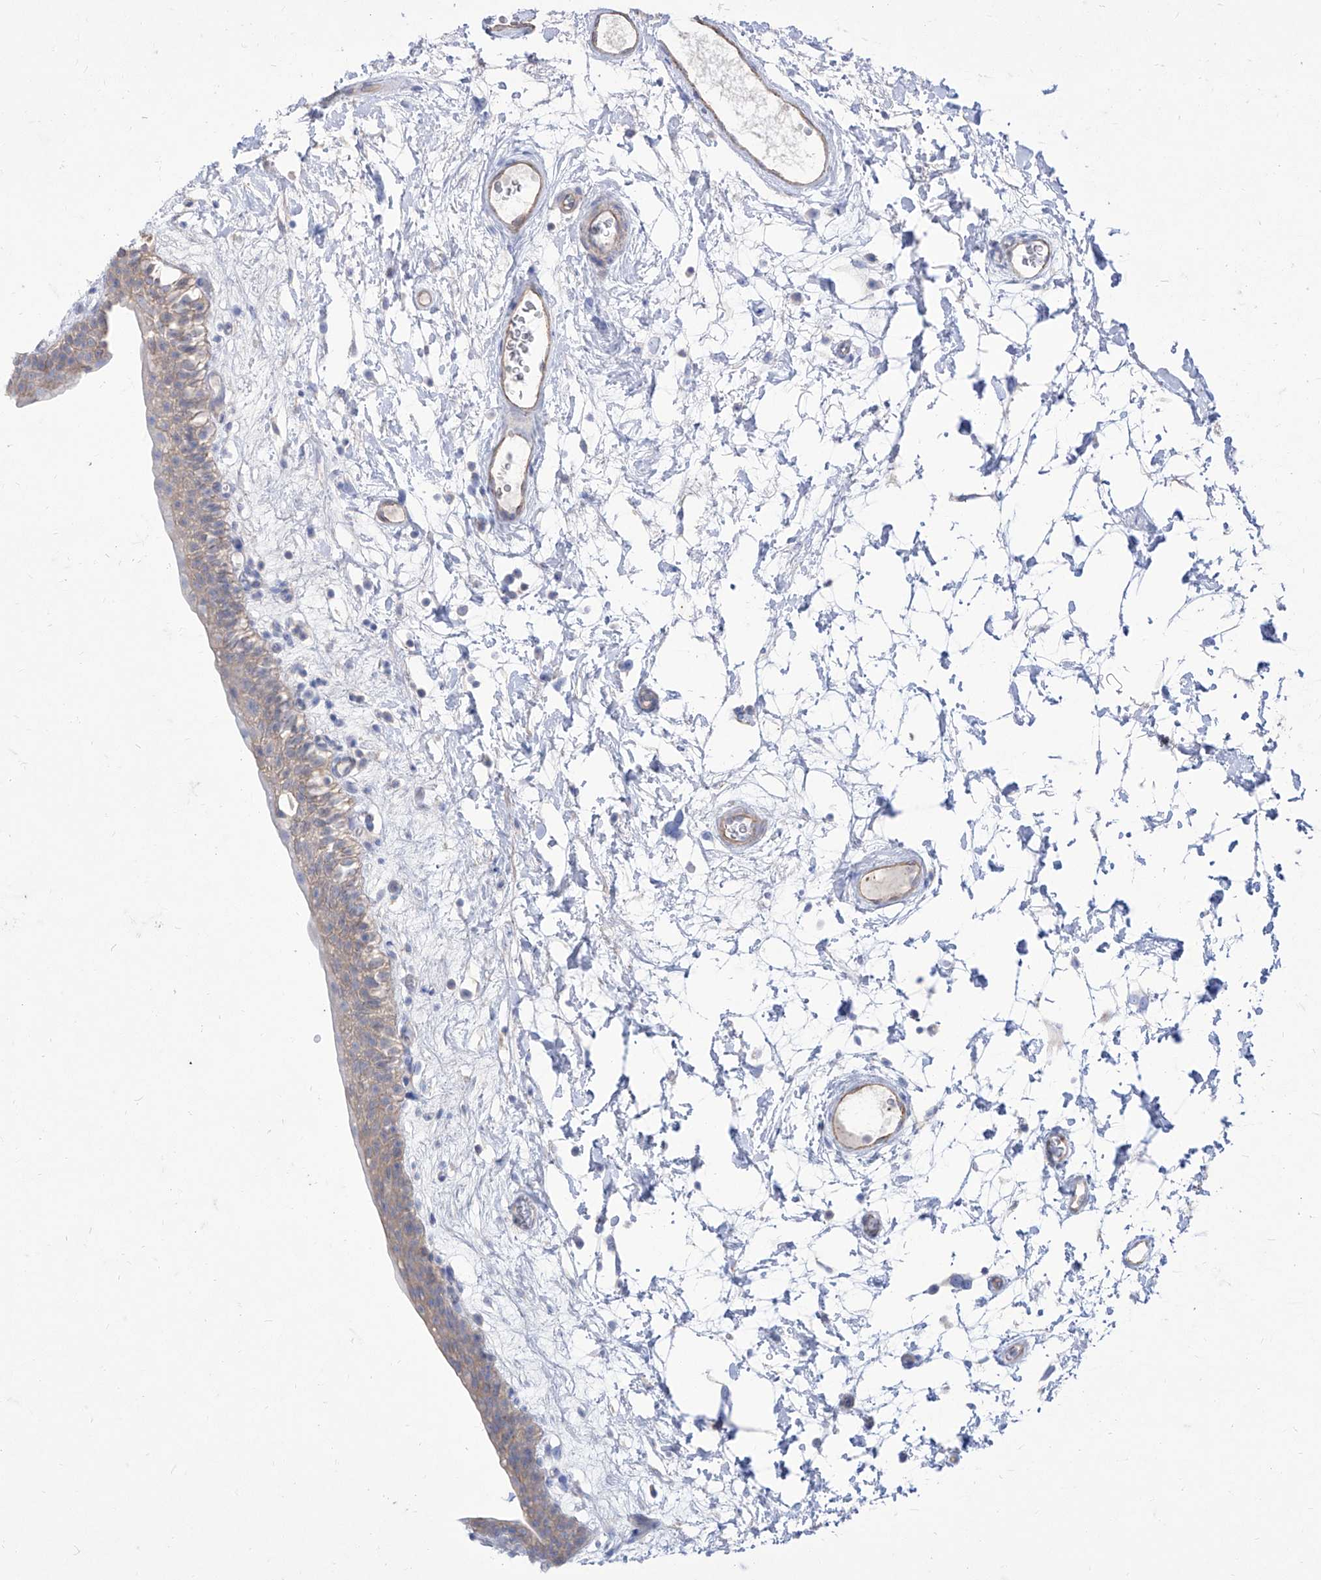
{"staining": {"intensity": "weak", "quantity": "25%-75%", "location": "cytoplasmic/membranous"}, "tissue": "urinary bladder", "cell_type": "Urothelial cells", "image_type": "normal", "snomed": [{"axis": "morphology", "description": "Normal tissue, NOS"}, {"axis": "topography", "description": "Urinary bladder"}], "caption": "The photomicrograph exhibits a brown stain indicating the presence of a protein in the cytoplasmic/membranous of urothelial cells in urinary bladder.", "gene": "C1orf74", "patient": {"sex": "male", "age": 83}}